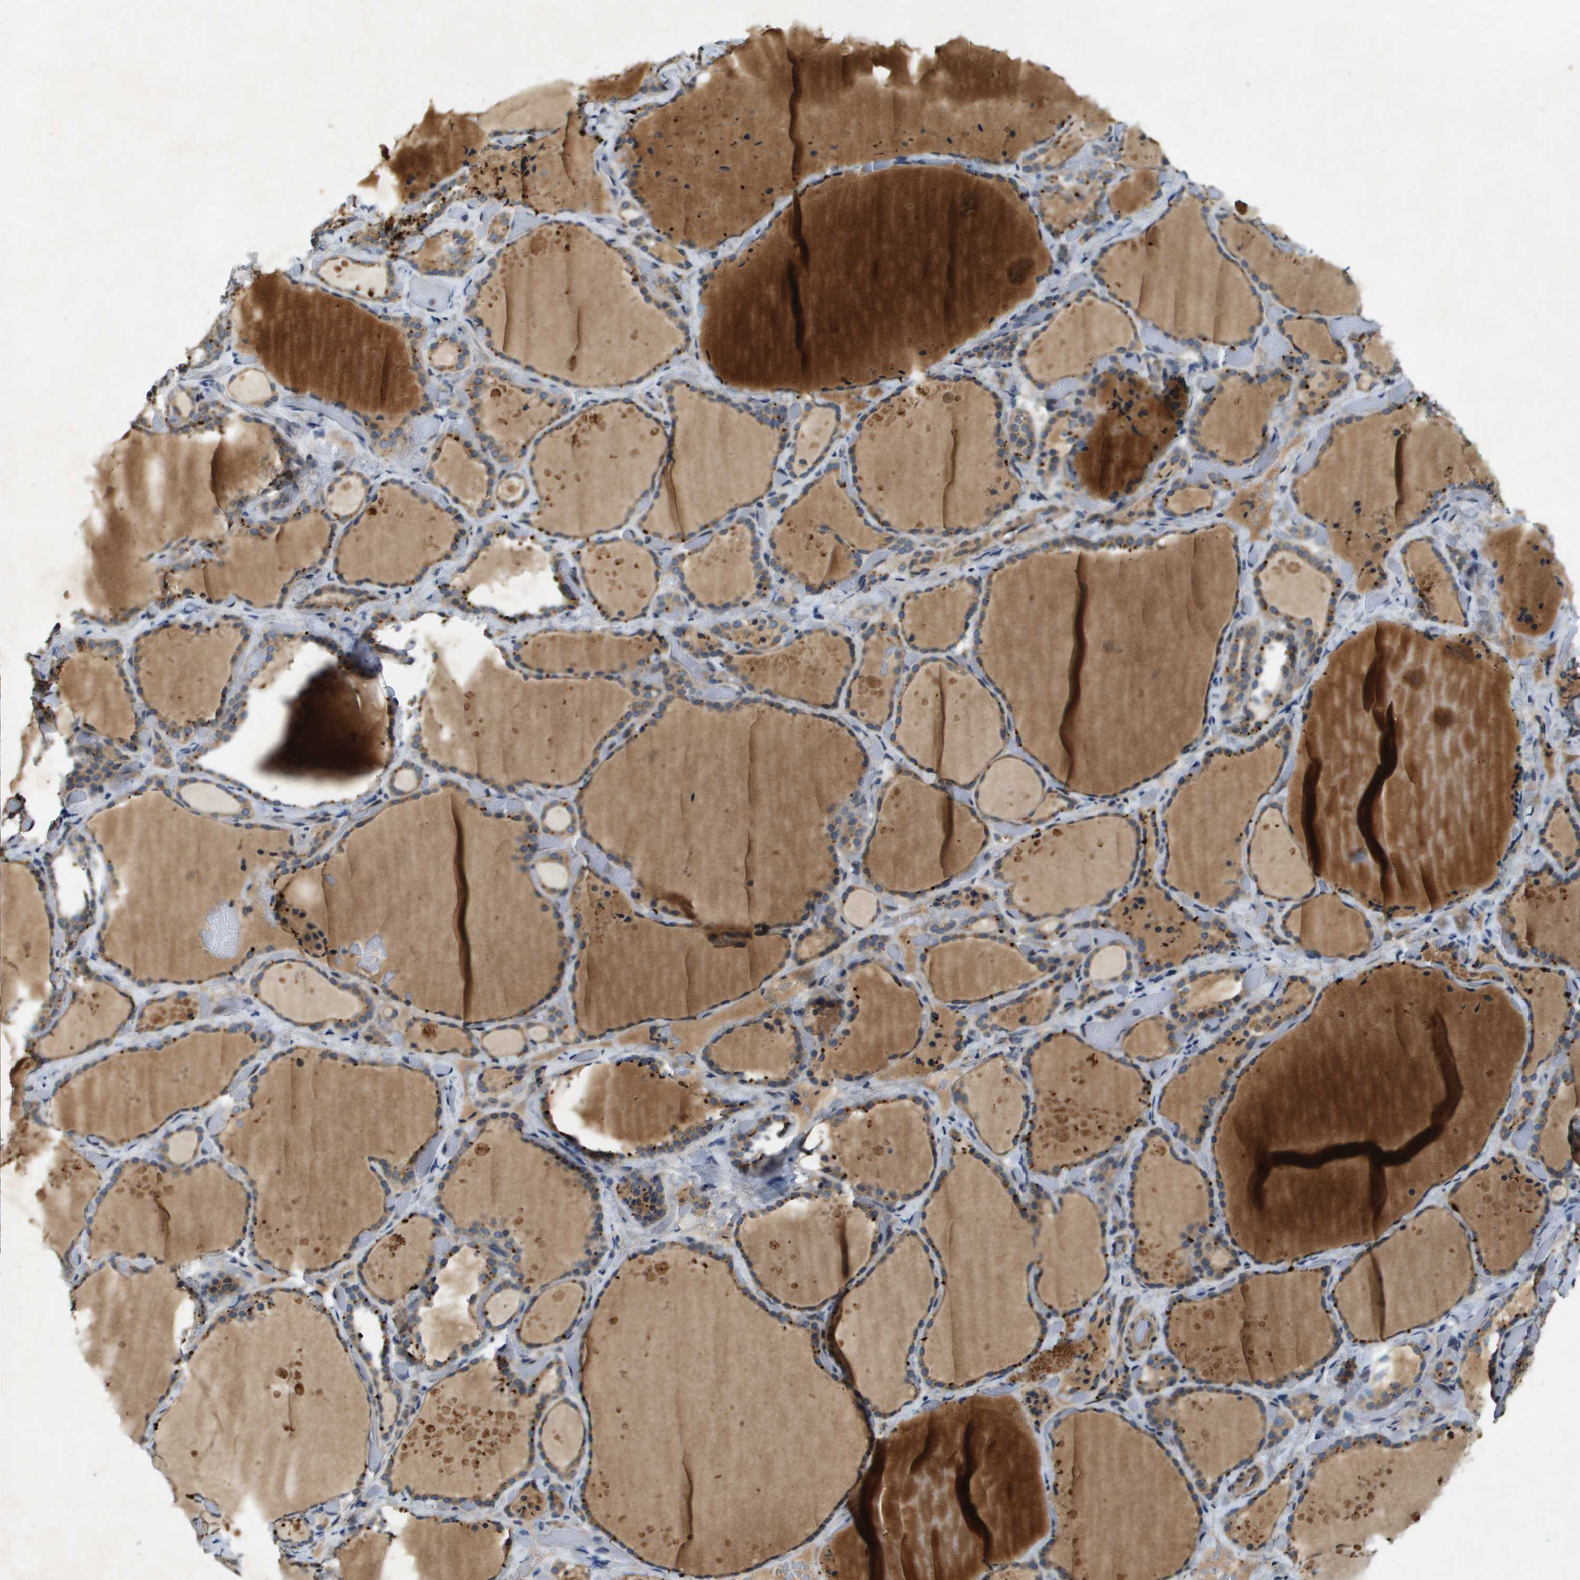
{"staining": {"intensity": "weak", "quantity": ">75%", "location": "cytoplasmic/membranous"}, "tissue": "thyroid gland", "cell_type": "Glandular cells", "image_type": "normal", "snomed": [{"axis": "morphology", "description": "Normal tissue, NOS"}, {"axis": "topography", "description": "Thyroid gland"}], "caption": "Protein expression analysis of benign thyroid gland displays weak cytoplasmic/membranous positivity in approximately >75% of glandular cells. (Stains: DAB in brown, nuclei in blue, Microscopy: brightfield microscopy at high magnification).", "gene": "PGAP3", "patient": {"sex": "female", "age": 44}}